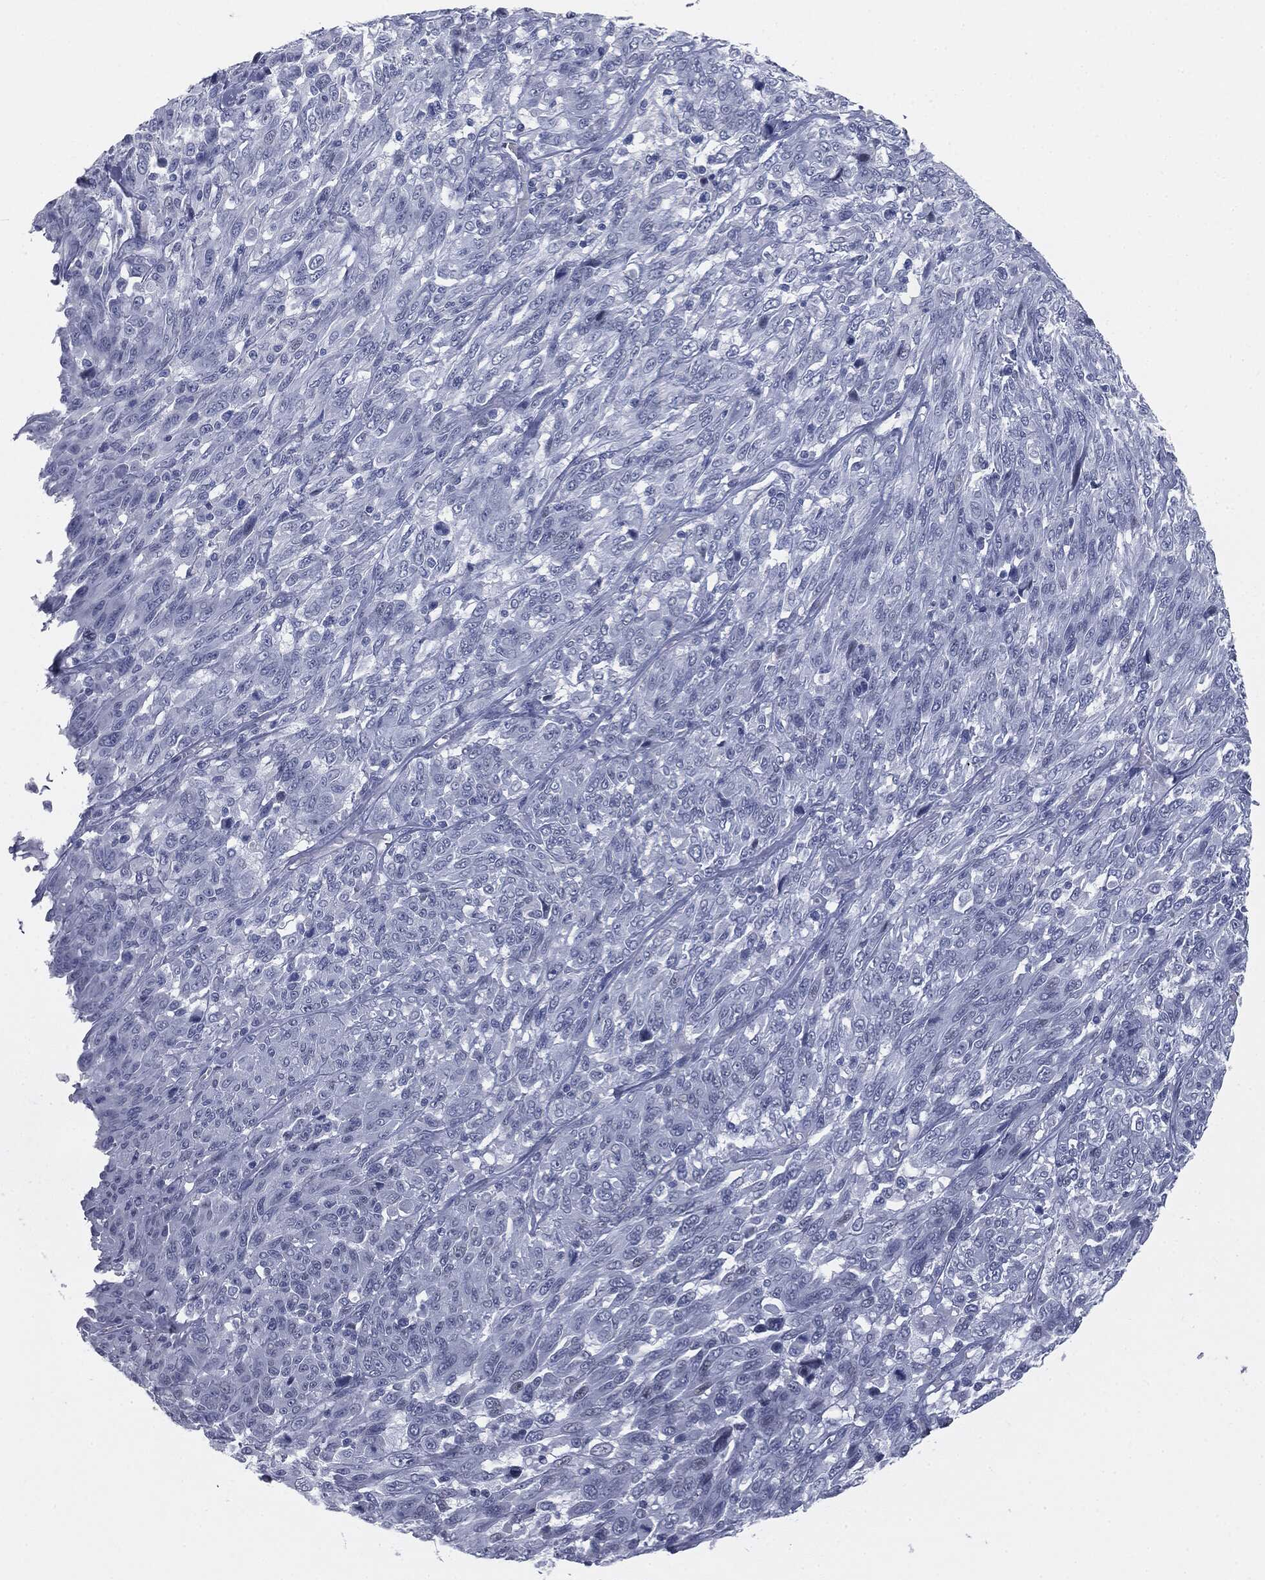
{"staining": {"intensity": "negative", "quantity": "none", "location": "none"}, "tissue": "melanoma", "cell_type": "Tumor cells", "image_type": "cancer", "snomed": [{"axis": "morphology", "description": "Malignant melanoma, NOS"}, {"axis": "topography", "description": "Skin"}], "caption": "This photomicrograph is of malignant melanoma stained with IHC to label a protein in brown with the nuclei are counter-stained blue. There is no staining in tumor cells. (DAB (3,3'-diaminobenzidine) immunohistochemistry (IHC), high magnification).", "gene": "TPO", "patient": {"sex": "female", "age": 91}}